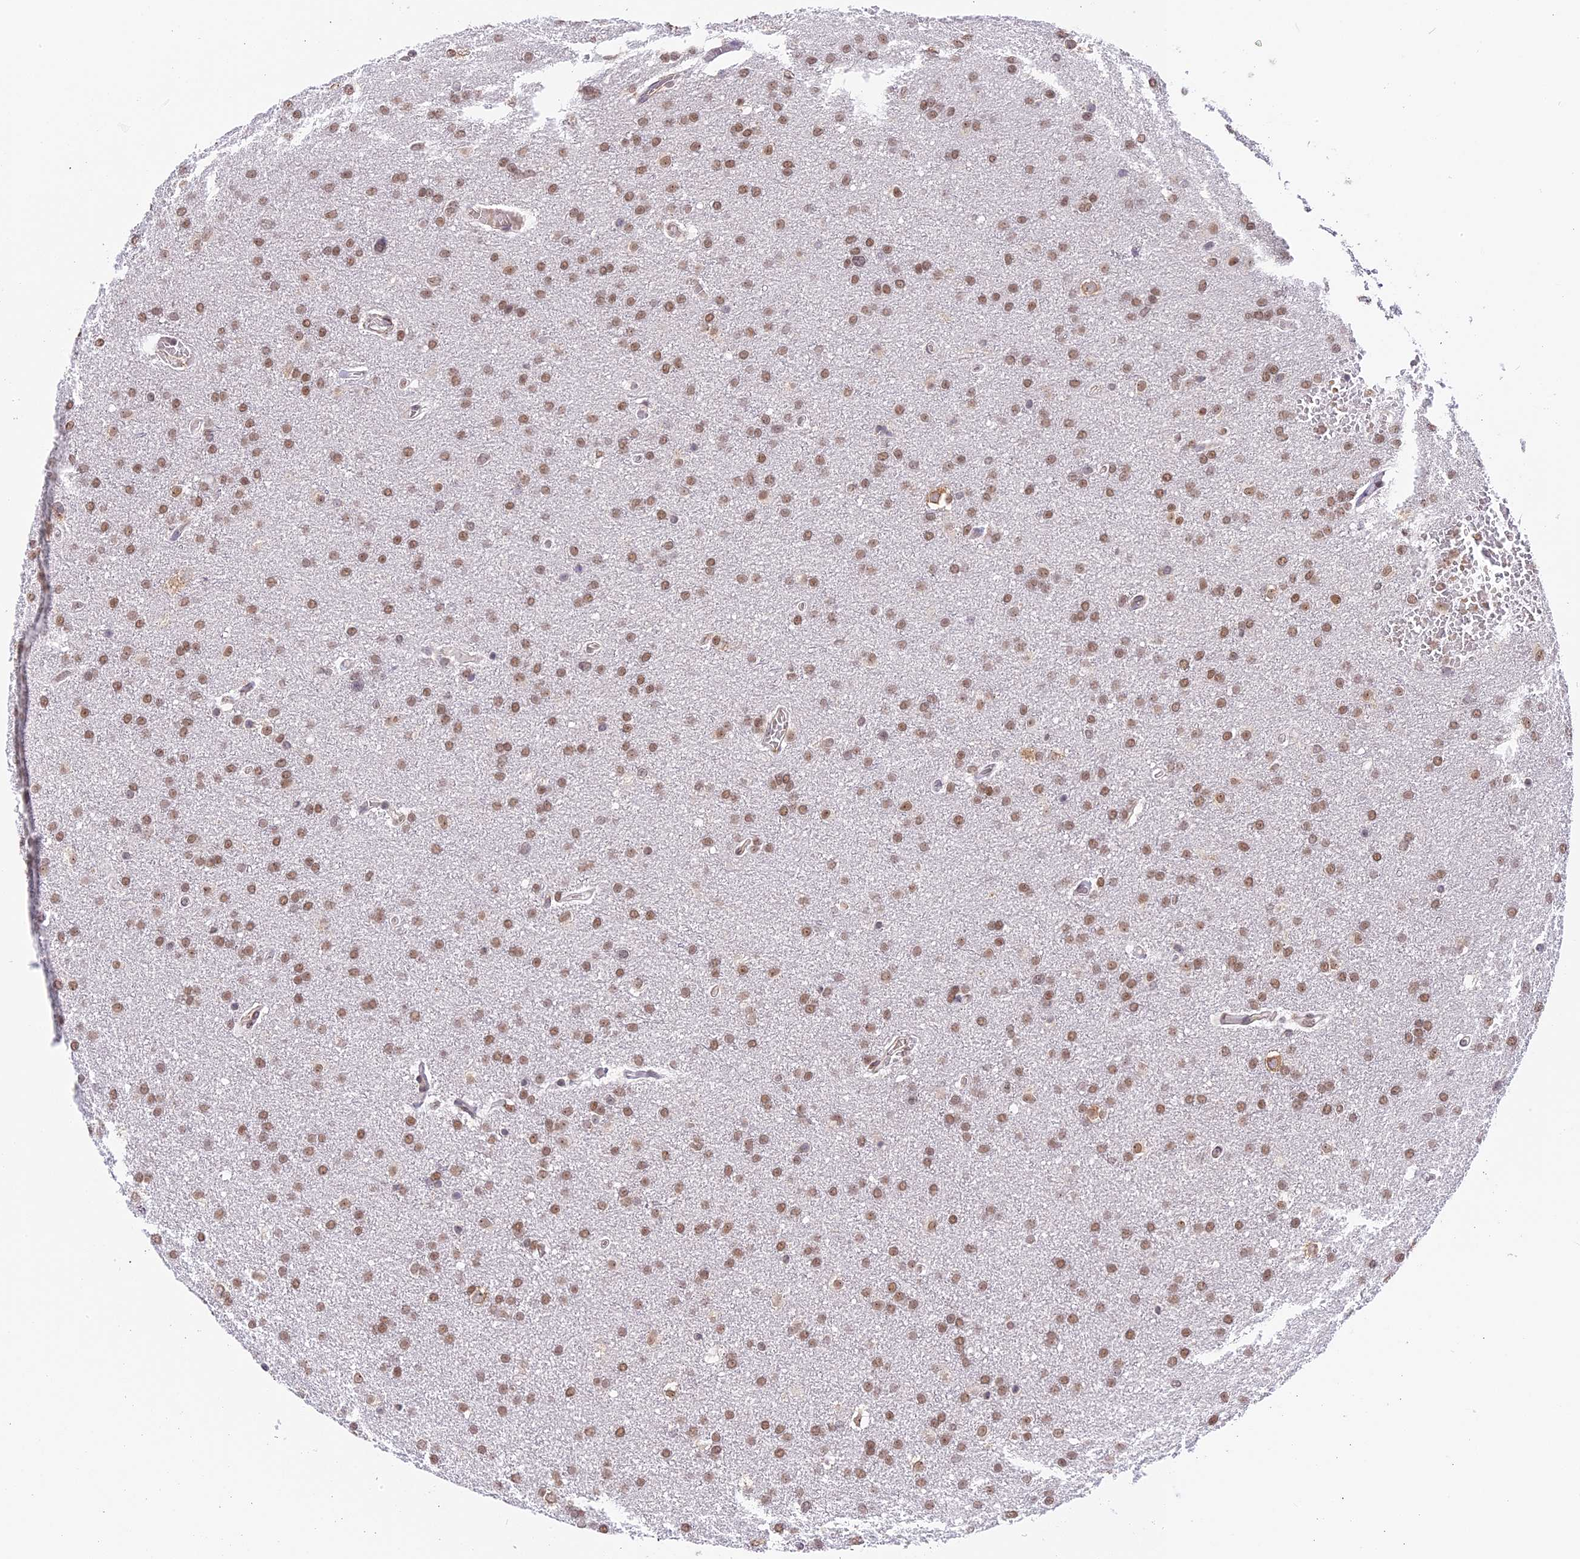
{"staining": {"intensity": "moderate", "quantity": ">75%", "location": "nuclear"}, "tissue": "glioma", "cell_type": "Tumor cells", "image_type": "cancer", "snomed": [{"axis": "morphology", "description": "Glioma, malignant, High grade"}, {"axis": "topography", "description": "Cerebral cortex"}], "caption": "Protein expression analysis of human glioma reveals moderate nuclear staining in approximately >75% of tumor cells.", "gene": "HEATR5B", "patient": {"sex": "female", "age": 36}}